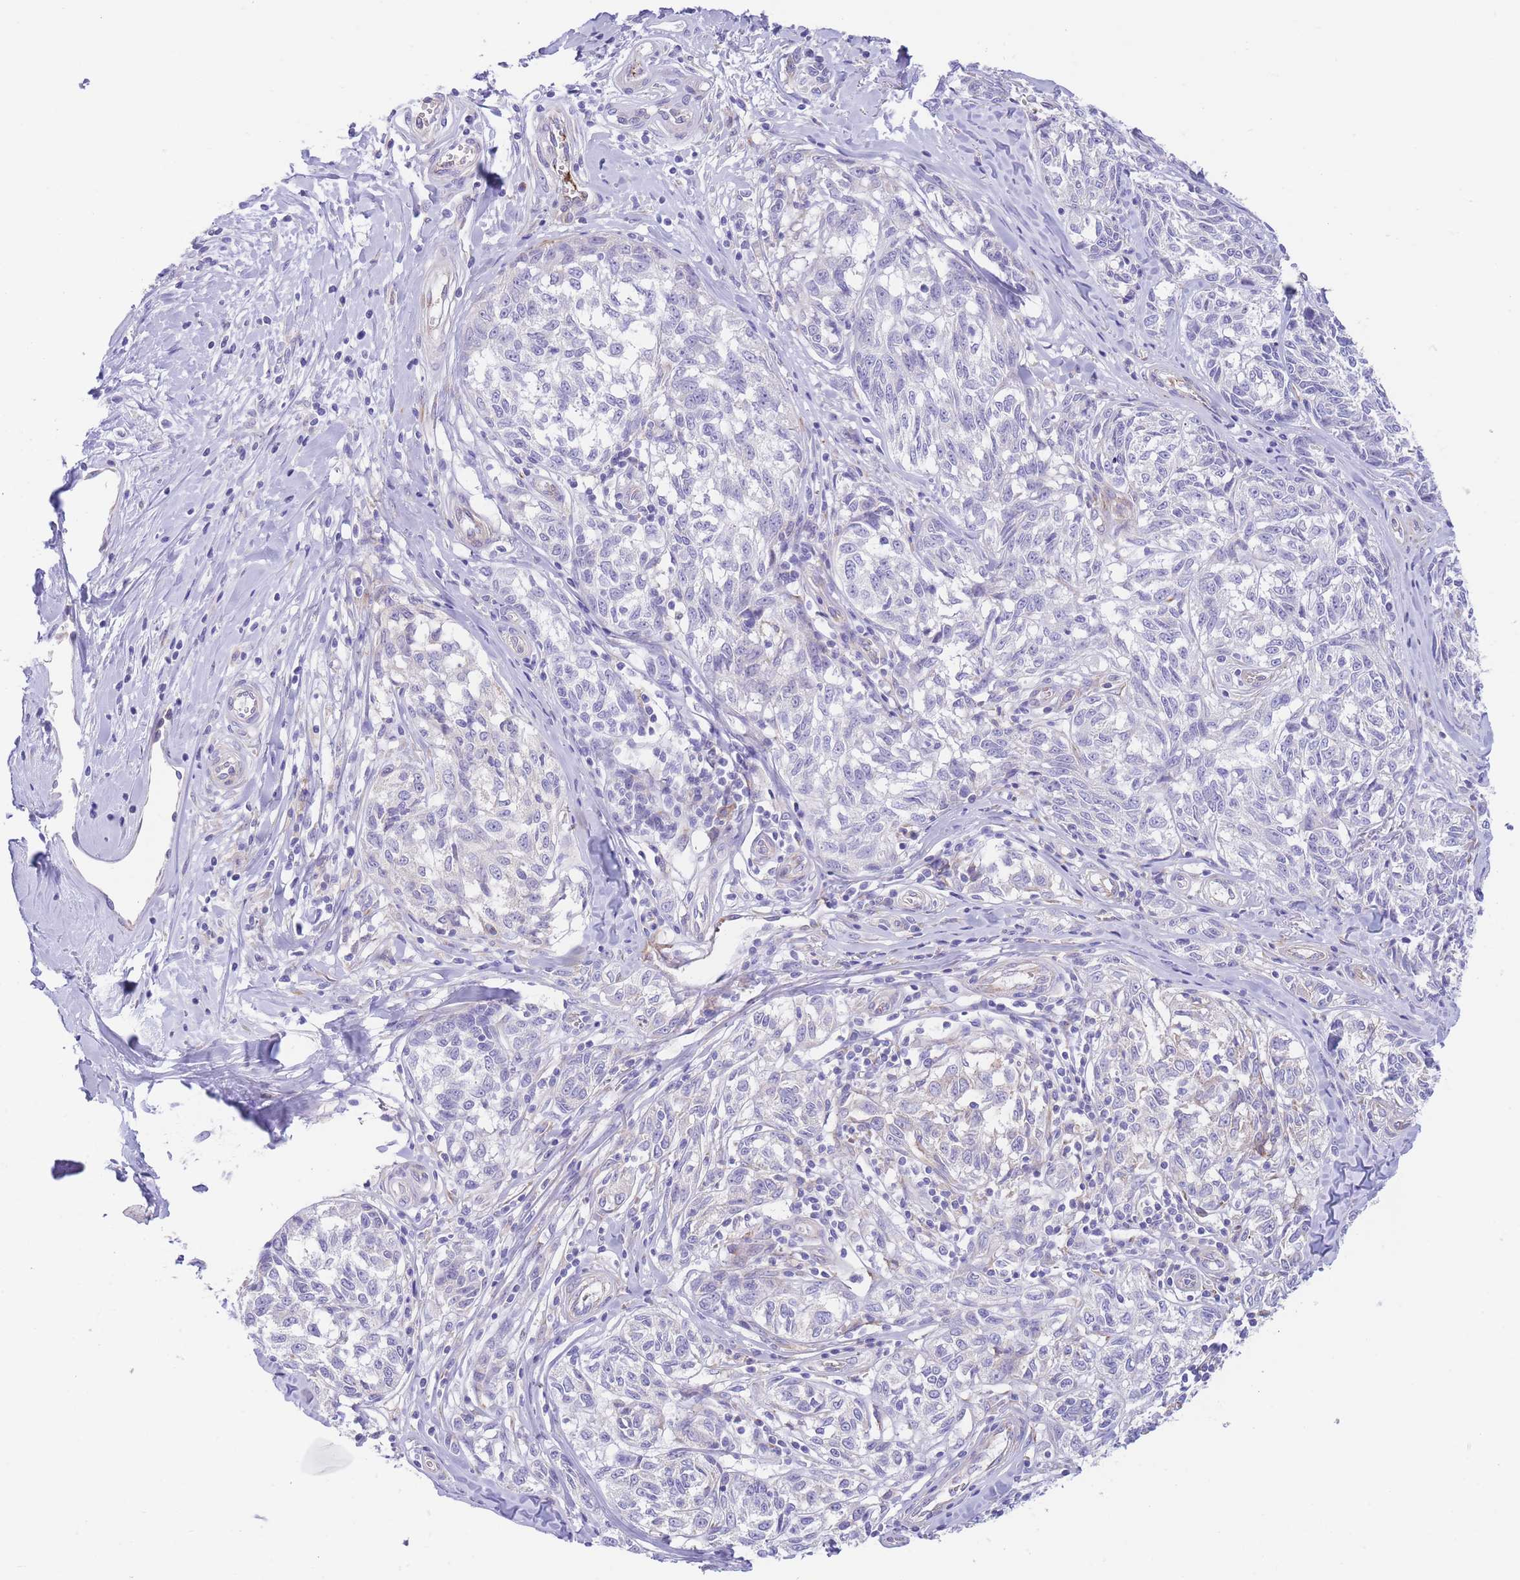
{"staining": {"intensity": "negative", "quantity": "none", "location": "none"}, "tissue": "melanoma", "cell_type": "Tumor cells", "image_type": "cancer", "snomed": [{"axis": "morphology", "description": "Normal tissue, NOS"}, {"axis": "morphology", "description": "Malignant melanoma, NOS"}, {"axis": "topography", "description": "Skin"}], "caption": "Melanoma was stained to show a protein in brown. There is no significant expression in tumor cells.", "gene": "DET1", "patient": {"sex": "female", "age": 64}}